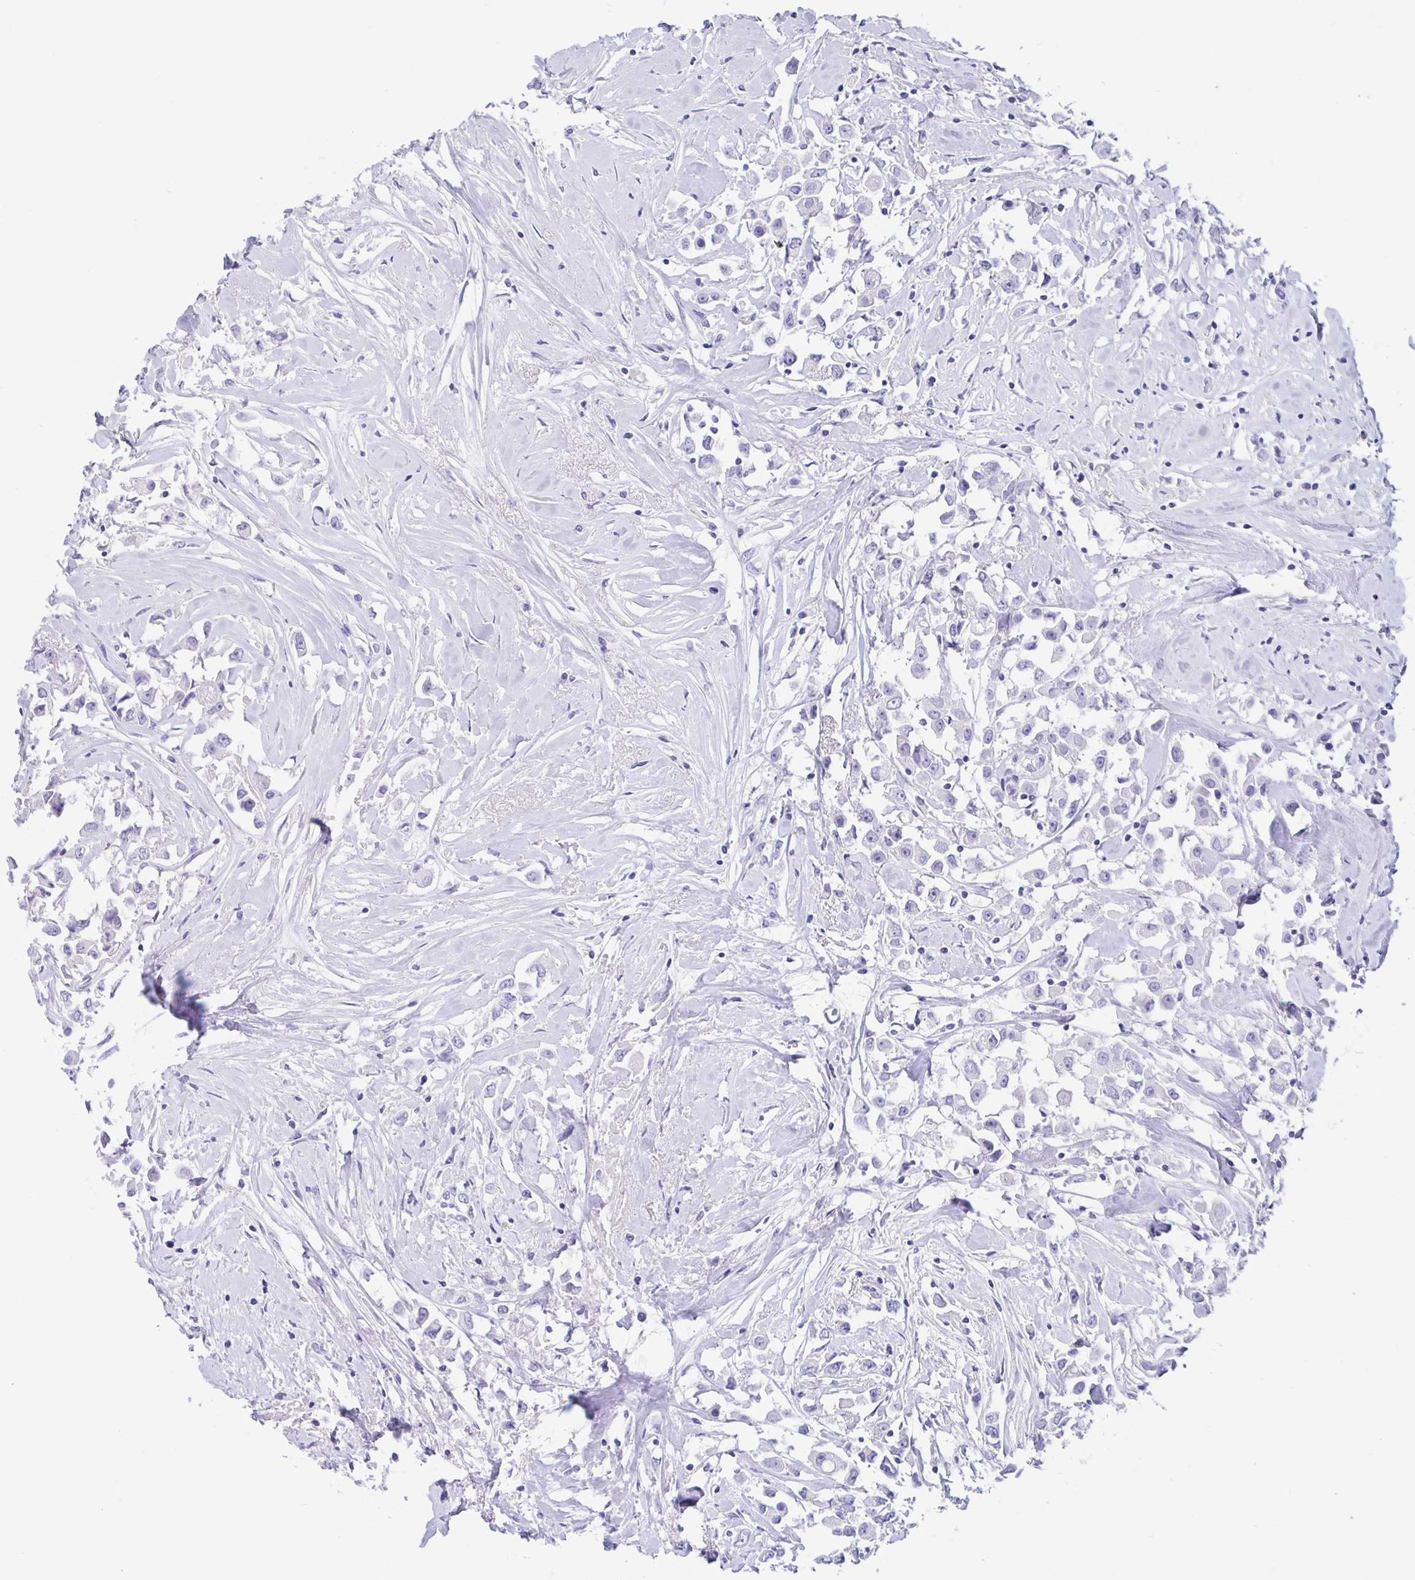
{"staining": {"intensity": "negative", "quantity": "none", "location": "none"}, "tissue": "breast cancer", "cell_type": "Tumor cells", "image_type": "cancer", "snomed": [{"axis": "morphology", "description": "Duct carcinoma"}, {"axis": "topography", "description": "Breast"}], "caption": "Tumor cells are negative for protein expression in human infiltrating ductal carcinoma (breast).", "gene": "OR6N2", "patient": {"sex": "female", "age": 61}}